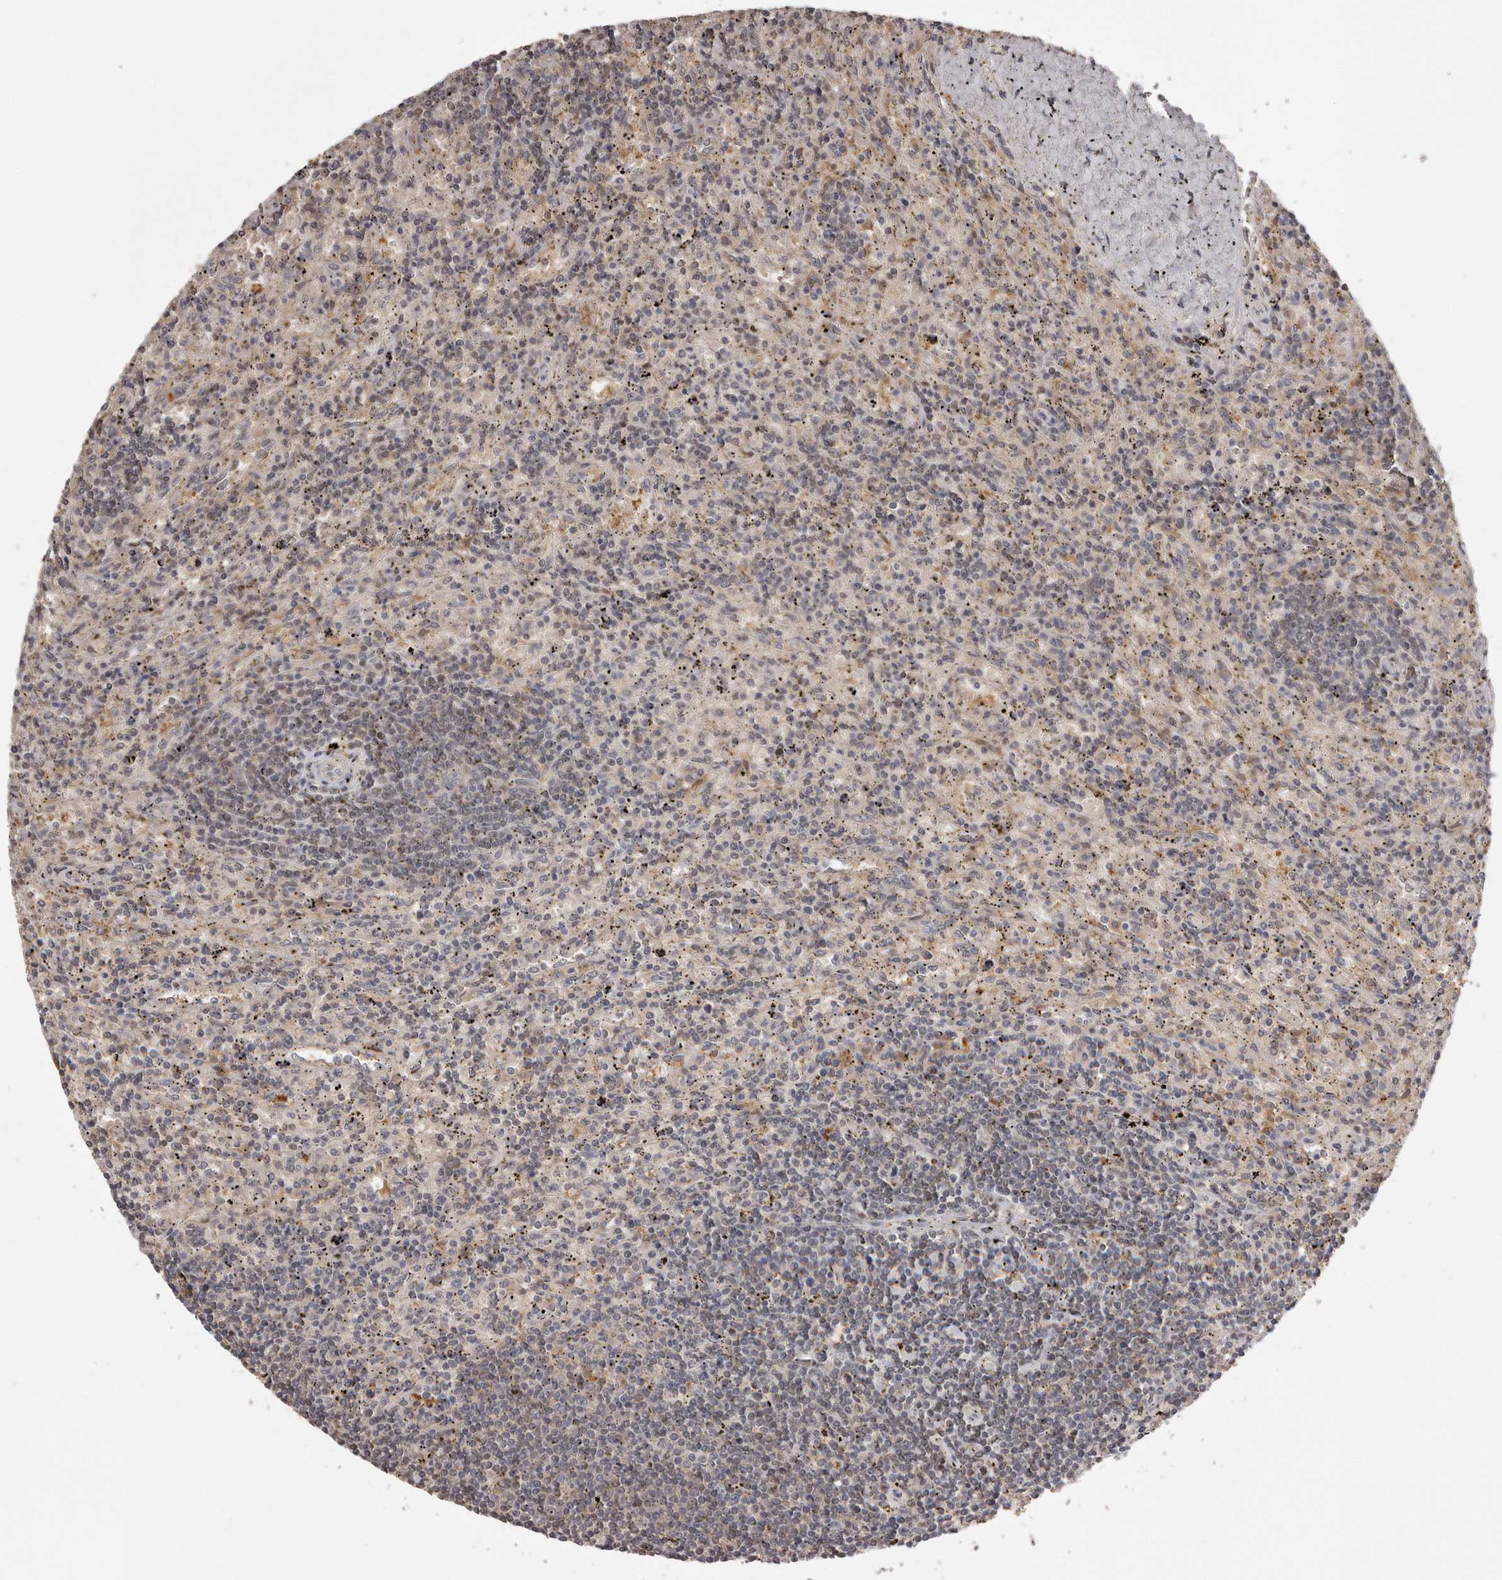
{"staining": {"intensity": "weak", "quantity": "<25%", "location": "cytoplasmic/membranous"}, "tissue": "lymphoma", "cell_type": "Tumor cells", "image_type": "cancer", "snomed": [{"axis": "morphology", "description": "Malignant lymphoma, non-Hodgkin's type, Low grade"}, {"axis": "topography", "description": "Spleen"}], "caption": "This is an immunohistochemistry histopathology image of human malignant lymphoma, non-Hodgkin's type (low-grade). There is no expression in tumor cells.", "gene": "MDH1", "patient": {"sex": "male", "age": 76}}